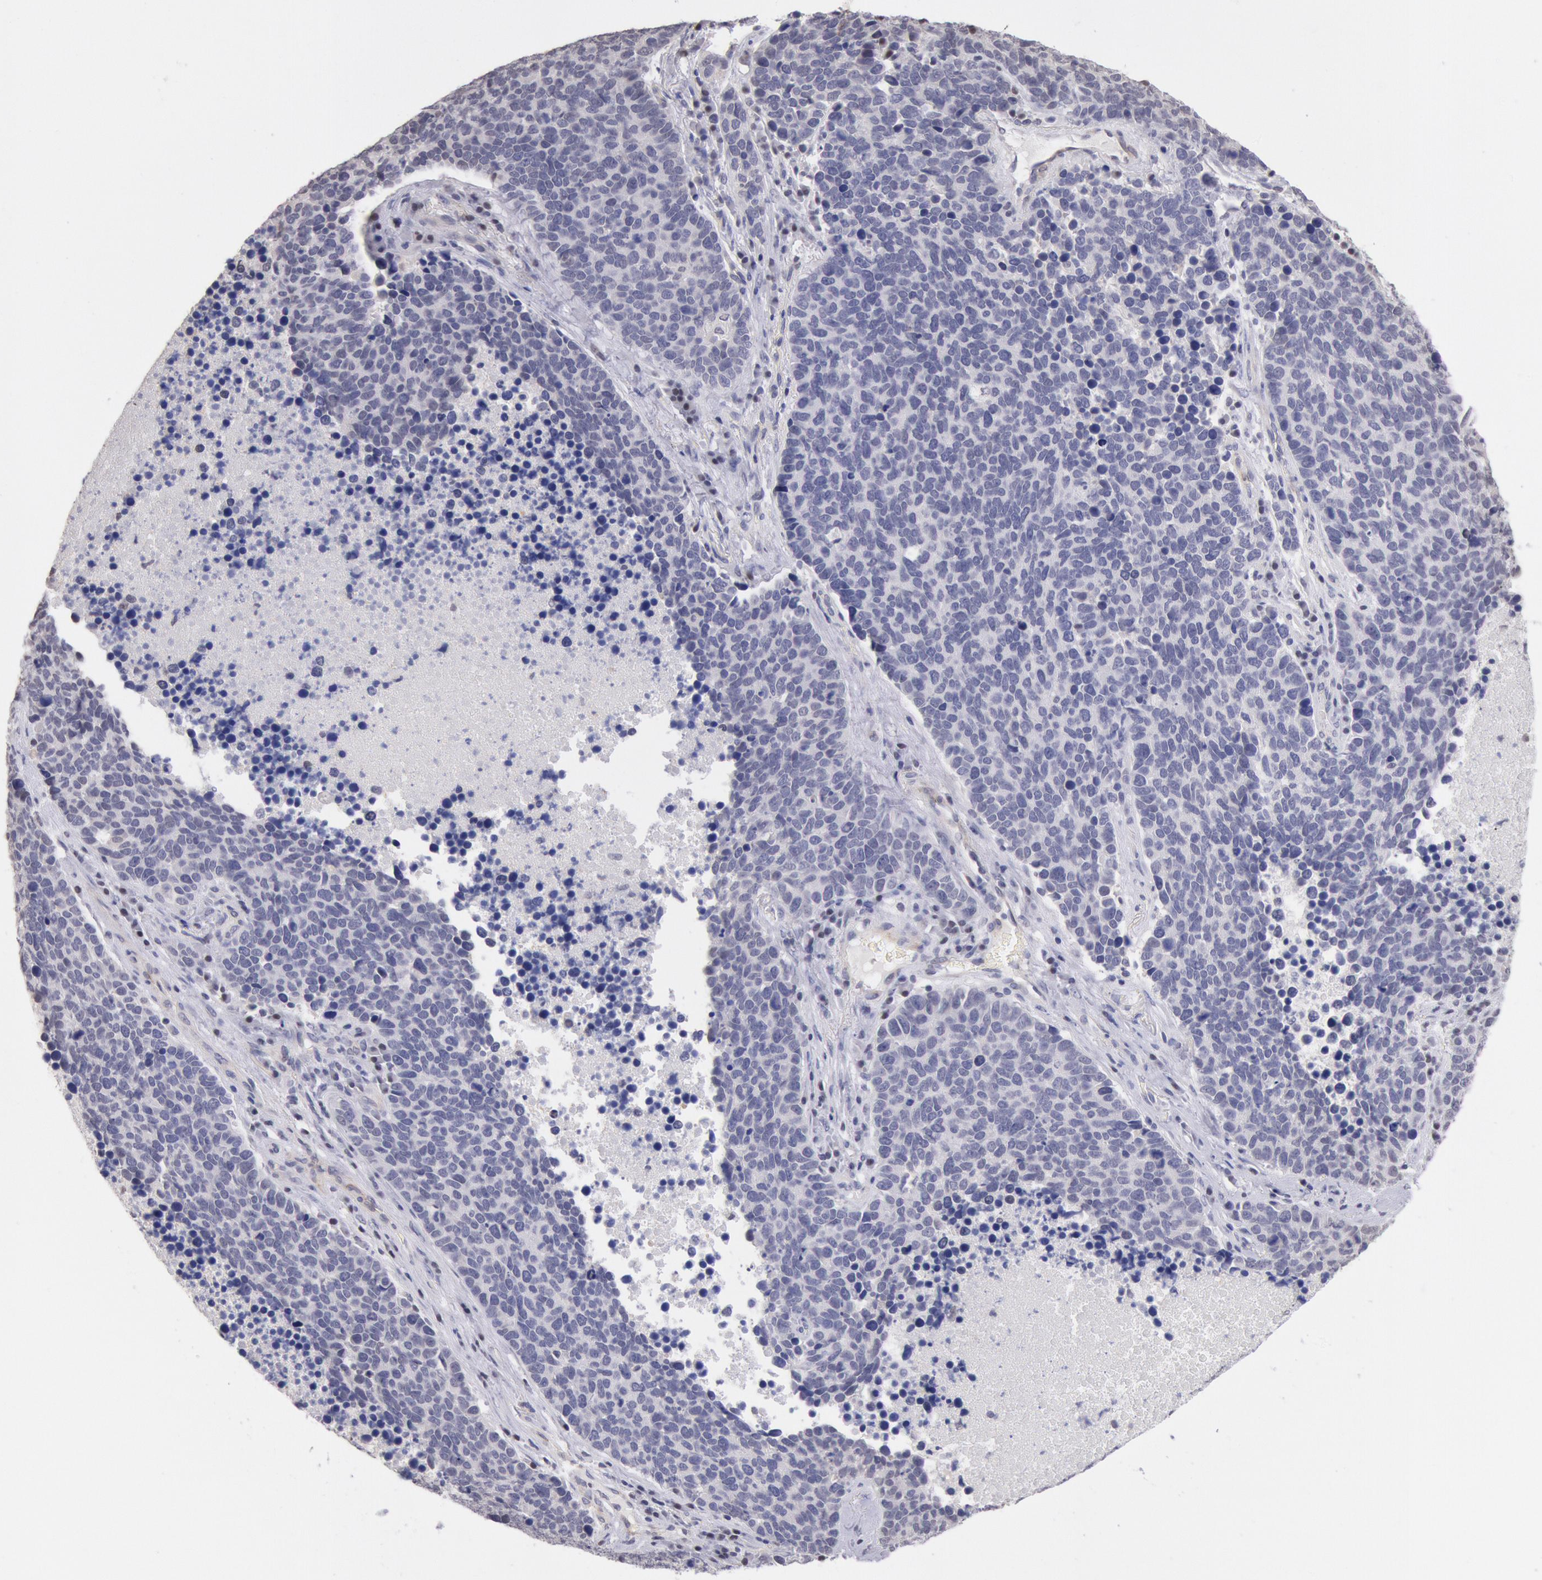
{"staining": {"intensity": "negative", "quantity": "none", "location": "none"}, "tissue": "lung cancer", "cell_type": "Tumor cells", "image_type": "cancer", "snomed": [{"axis": "morphology", "description": "Neoplasm, malignant, NOS"}, {"axis": "topography", "description": "Lung"}], "caption": "A high-resolution photomicrograph shows immunohistochemistry (IHC) staining of lung cancer, which demonstrates no significant expression in tumor cells.", "gene": "MYH7", "patient": {"sex": "female", "age": 75}}